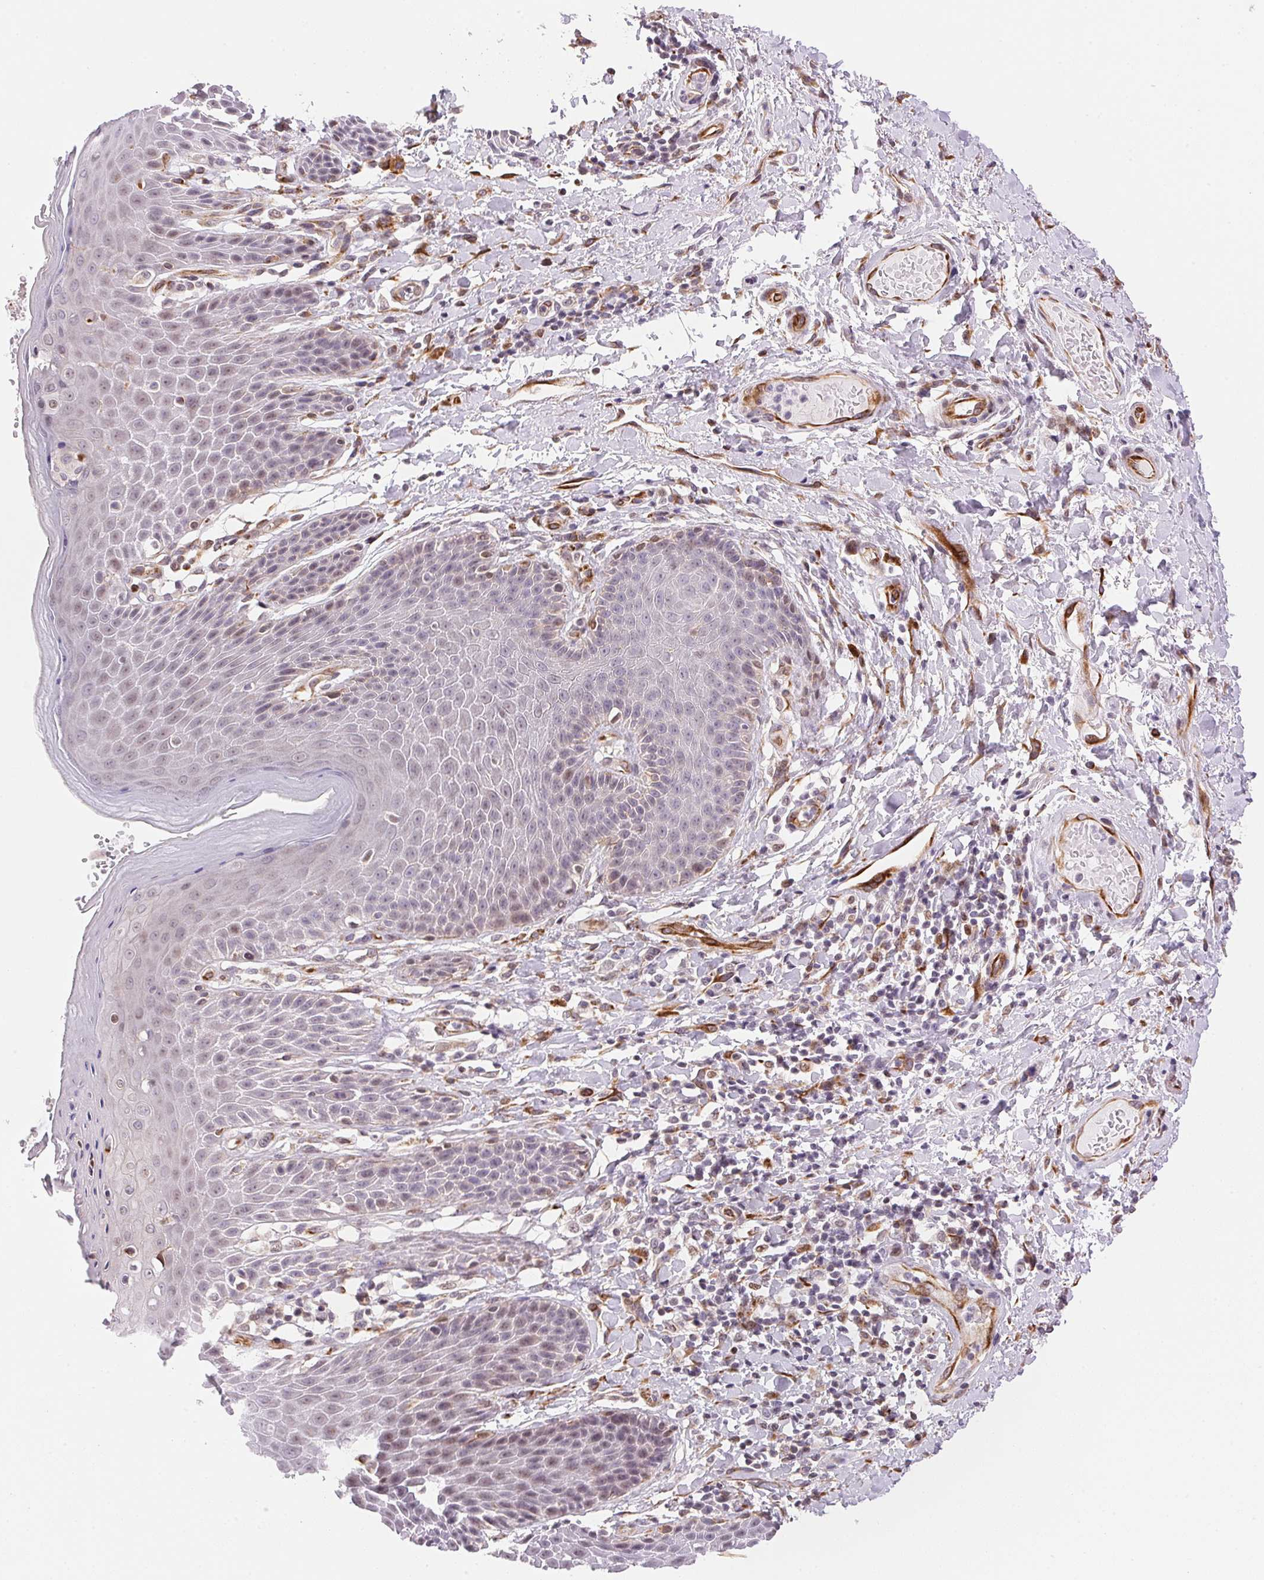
{"staining": {"intensity": "weak", "quantity": "<25%", "location": "cytoplasmic/membranous"}, "tissue": "skin", "cell_type": "Epidermal cells", "image_type": "normal", "snomed": [{"axis": "morphology", "description": "Normal tissue, NOS"}, {"axis": "topography", "description": "Anal"}, {"axis": "topography", "description": "Peripheral nerve tissue"}], "caption": "Immunohistochemistry photomicrograph of benign skin: human skin stained with DAB (3,3'-diaminobenzidine) shows no significant protein expression in epidermal cells.", "gene": "GYG2", "patient": {"sex": "male", "age": 51}}